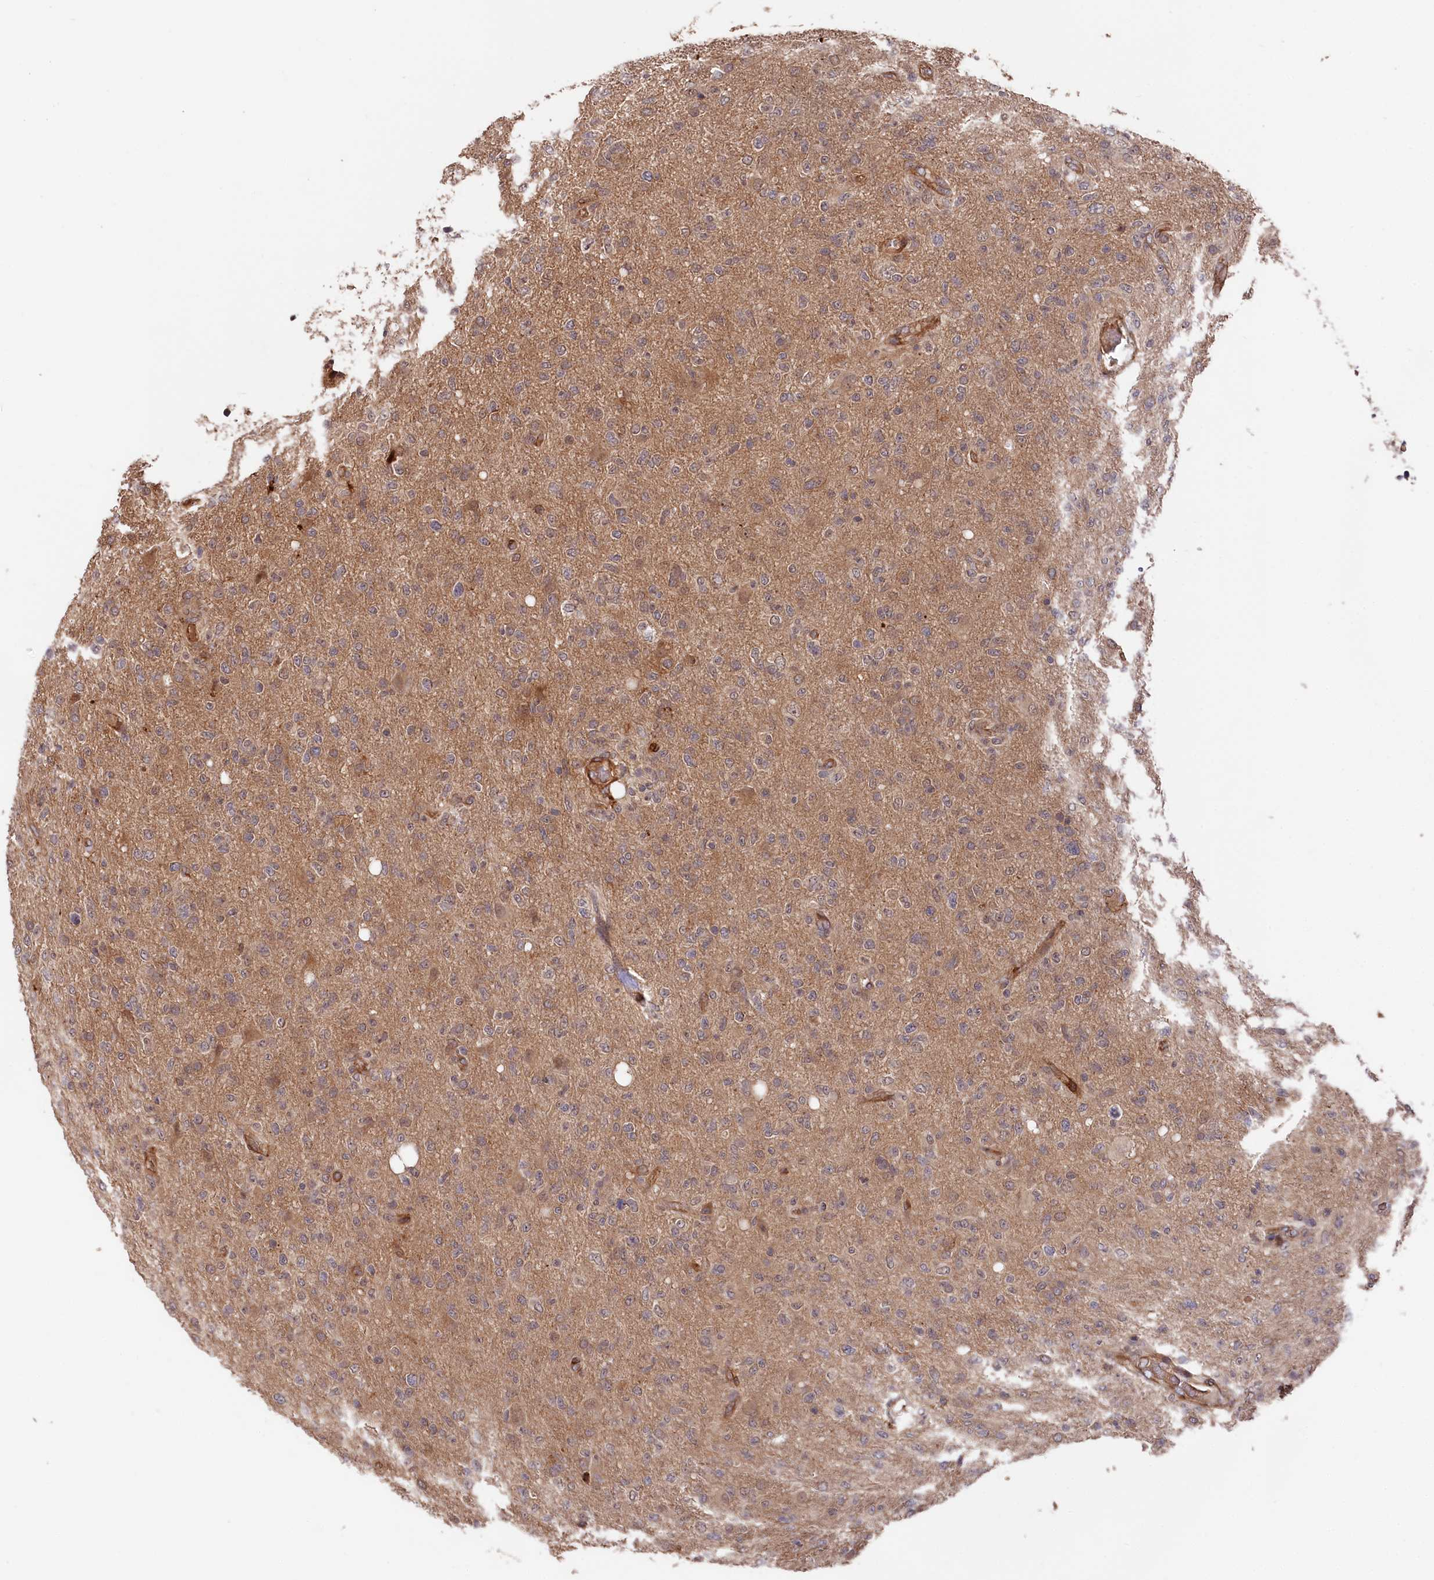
{"staining": {"intensity": "weak", "quantity": "<25%", "location": "cytoplasmic/membranous"}, "tissue": "glioma", "cell_type": "Tumor cells", "image_type": "cancer", "snomed": [{"axis": "morphology", "description": "Glioma, malignant, High grade"}, {"axis": "topography", "description": "Brain"}], "caption": "Human malignant glioma (high-grade) stained for a protein using immunohistochemistry (IHC) demonstrates no expression in tumor cells.", "gene": "TNKS1BP1", "patient": {"sex": "female", "age": 57}}